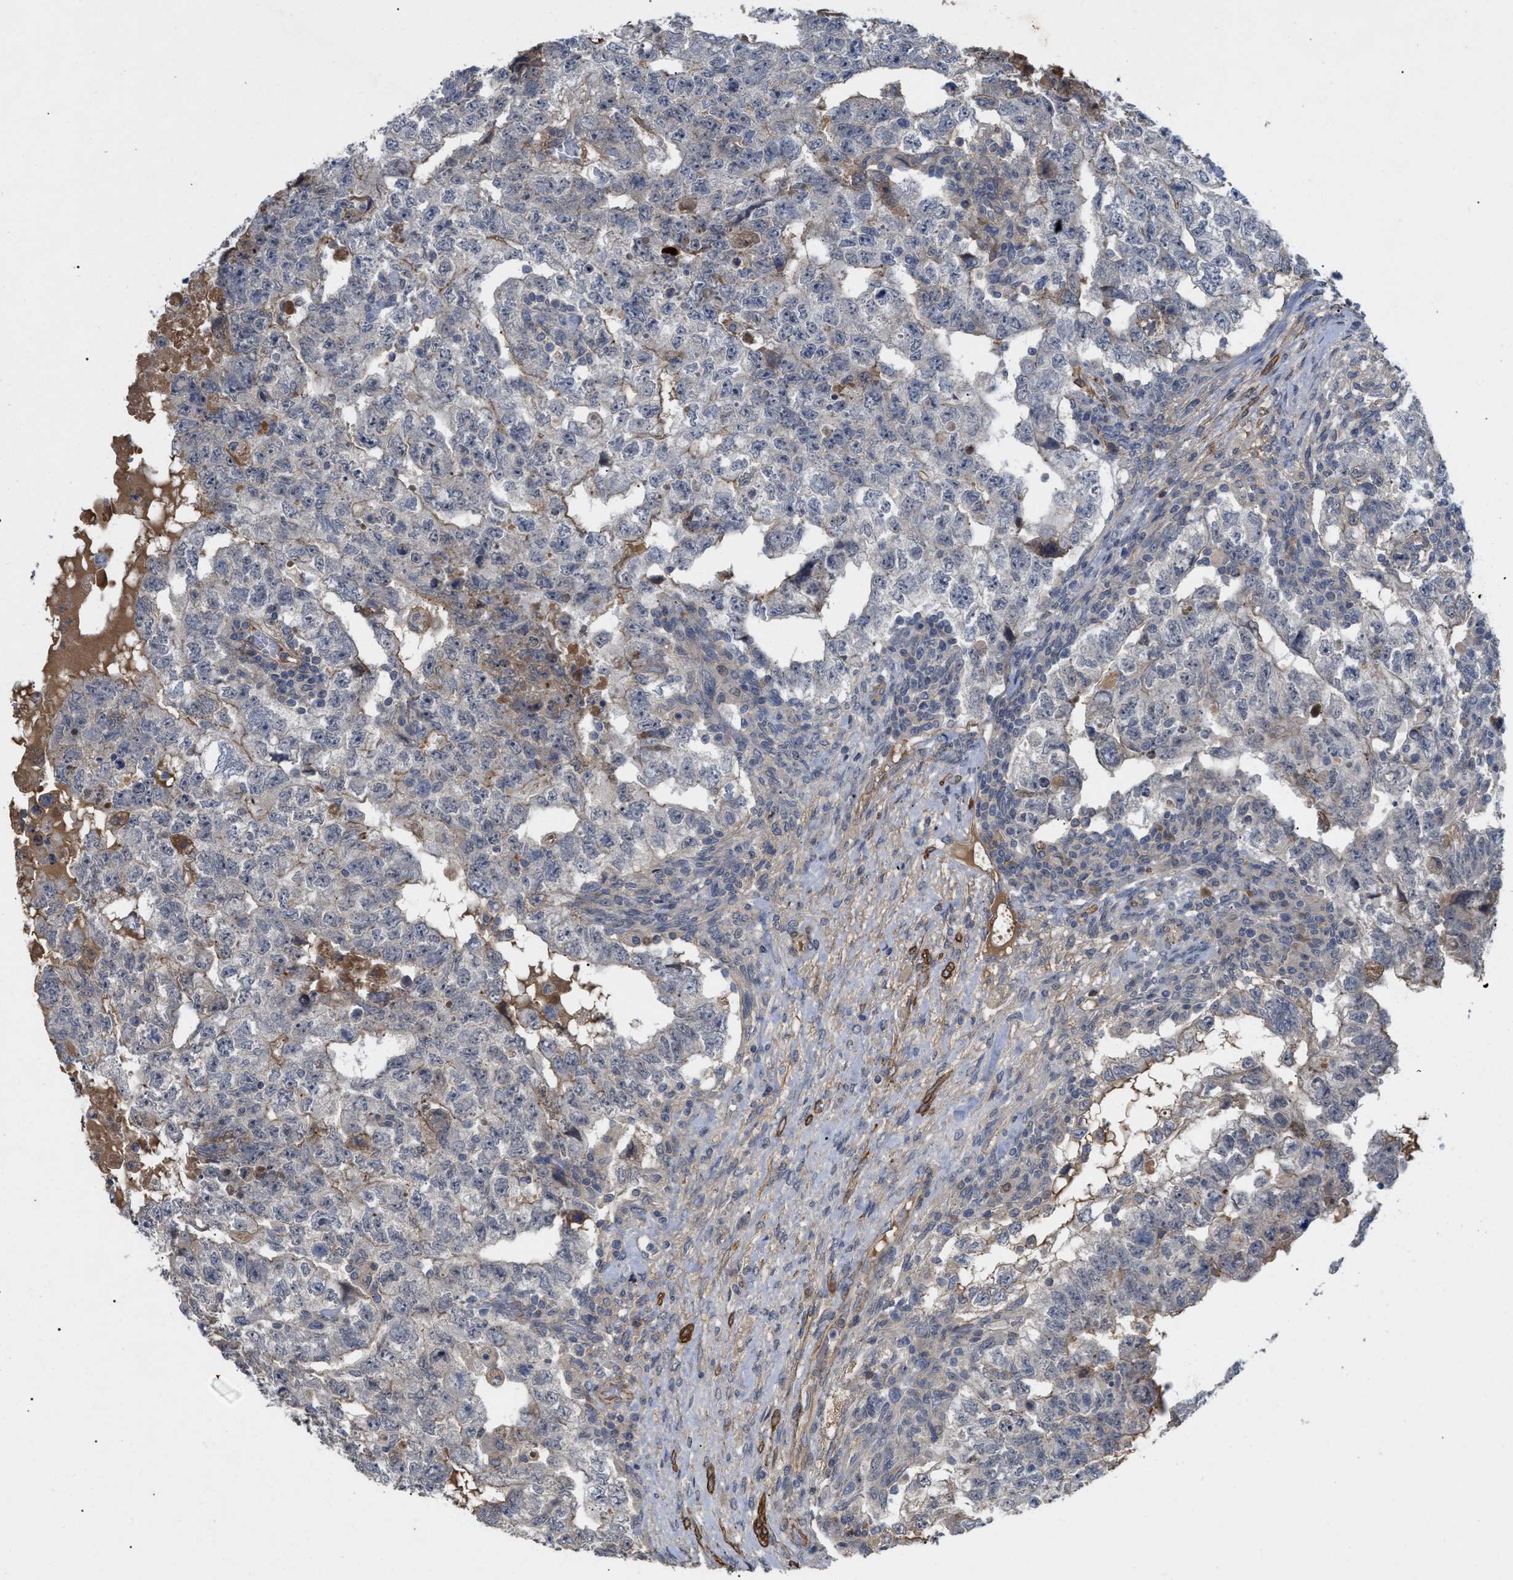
{"staining": {"intensity": "negative", "quantity": "none", "location": "none"}, "tissue": "testis cancer", "cell_type": "Tumor cells", "image_type": "cancer", "snomed": [{"axis": "morphology", "description": "Carcinoma, Embryonal, NOS"}, {"axis": "topography", "description": "Testis"}], "caption": "DAB immunohistochemical staining of testis cancer reveals no significant staining in tumor cells.", "gene": "ST6GALNAC6", "patient": {"sex": "male", "age": 36}}